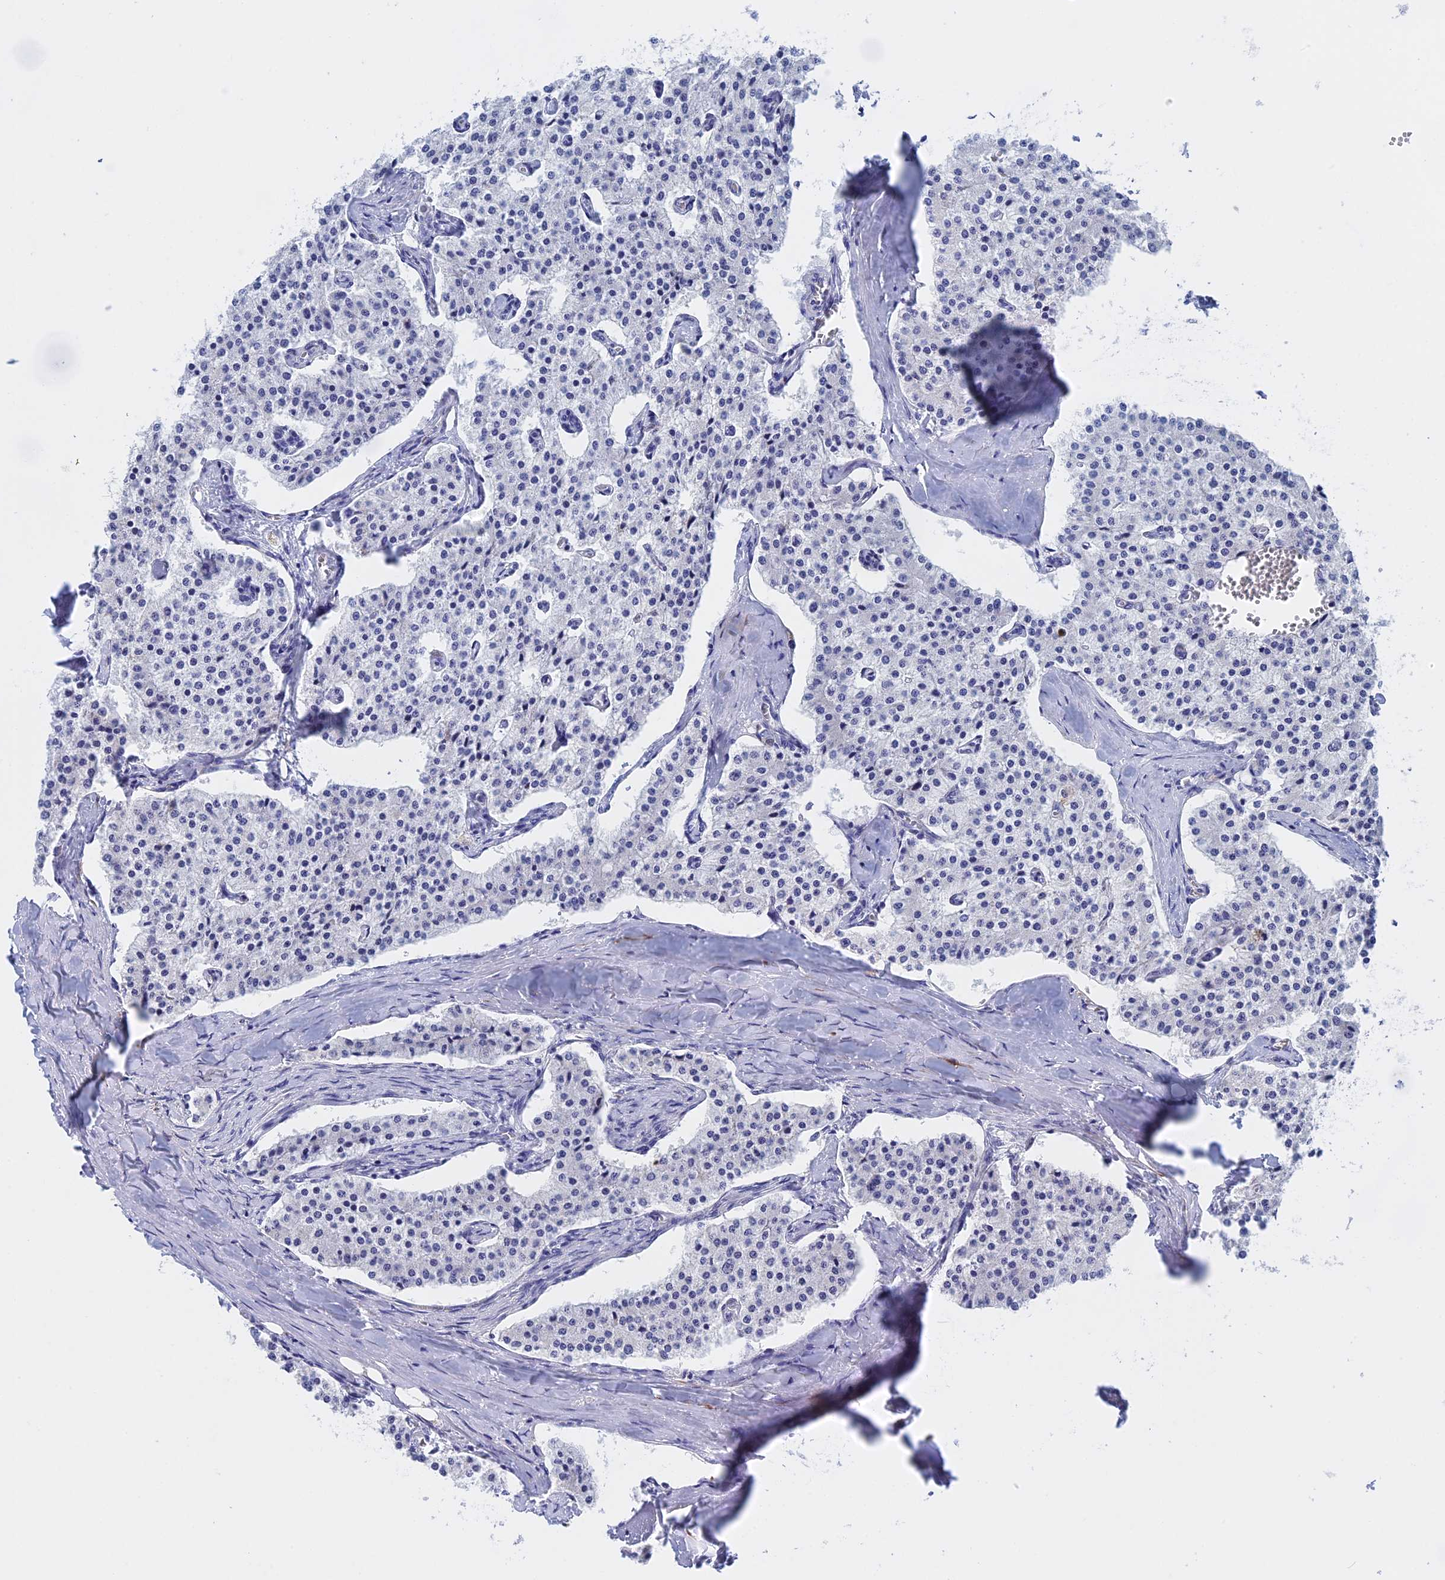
{"staining": {"intensity": "negative", "quantity": "none", "location": "none"}, "tissue": "carcinoid", "cell_type": "Tumor cells", "image_type": "cancer", "snomed": [{"axis": "morphology", "description": "Carcinoid, malignant, NOS"}, {"axis": "topography", "description": "Colon"}], "caption": "Immunohistochemical staining of human carcinoid (malignant) exhibits no significant positivity in tumor cells.", "gene": "WDR83", "patient": {"sex": "female", "age": 52}}